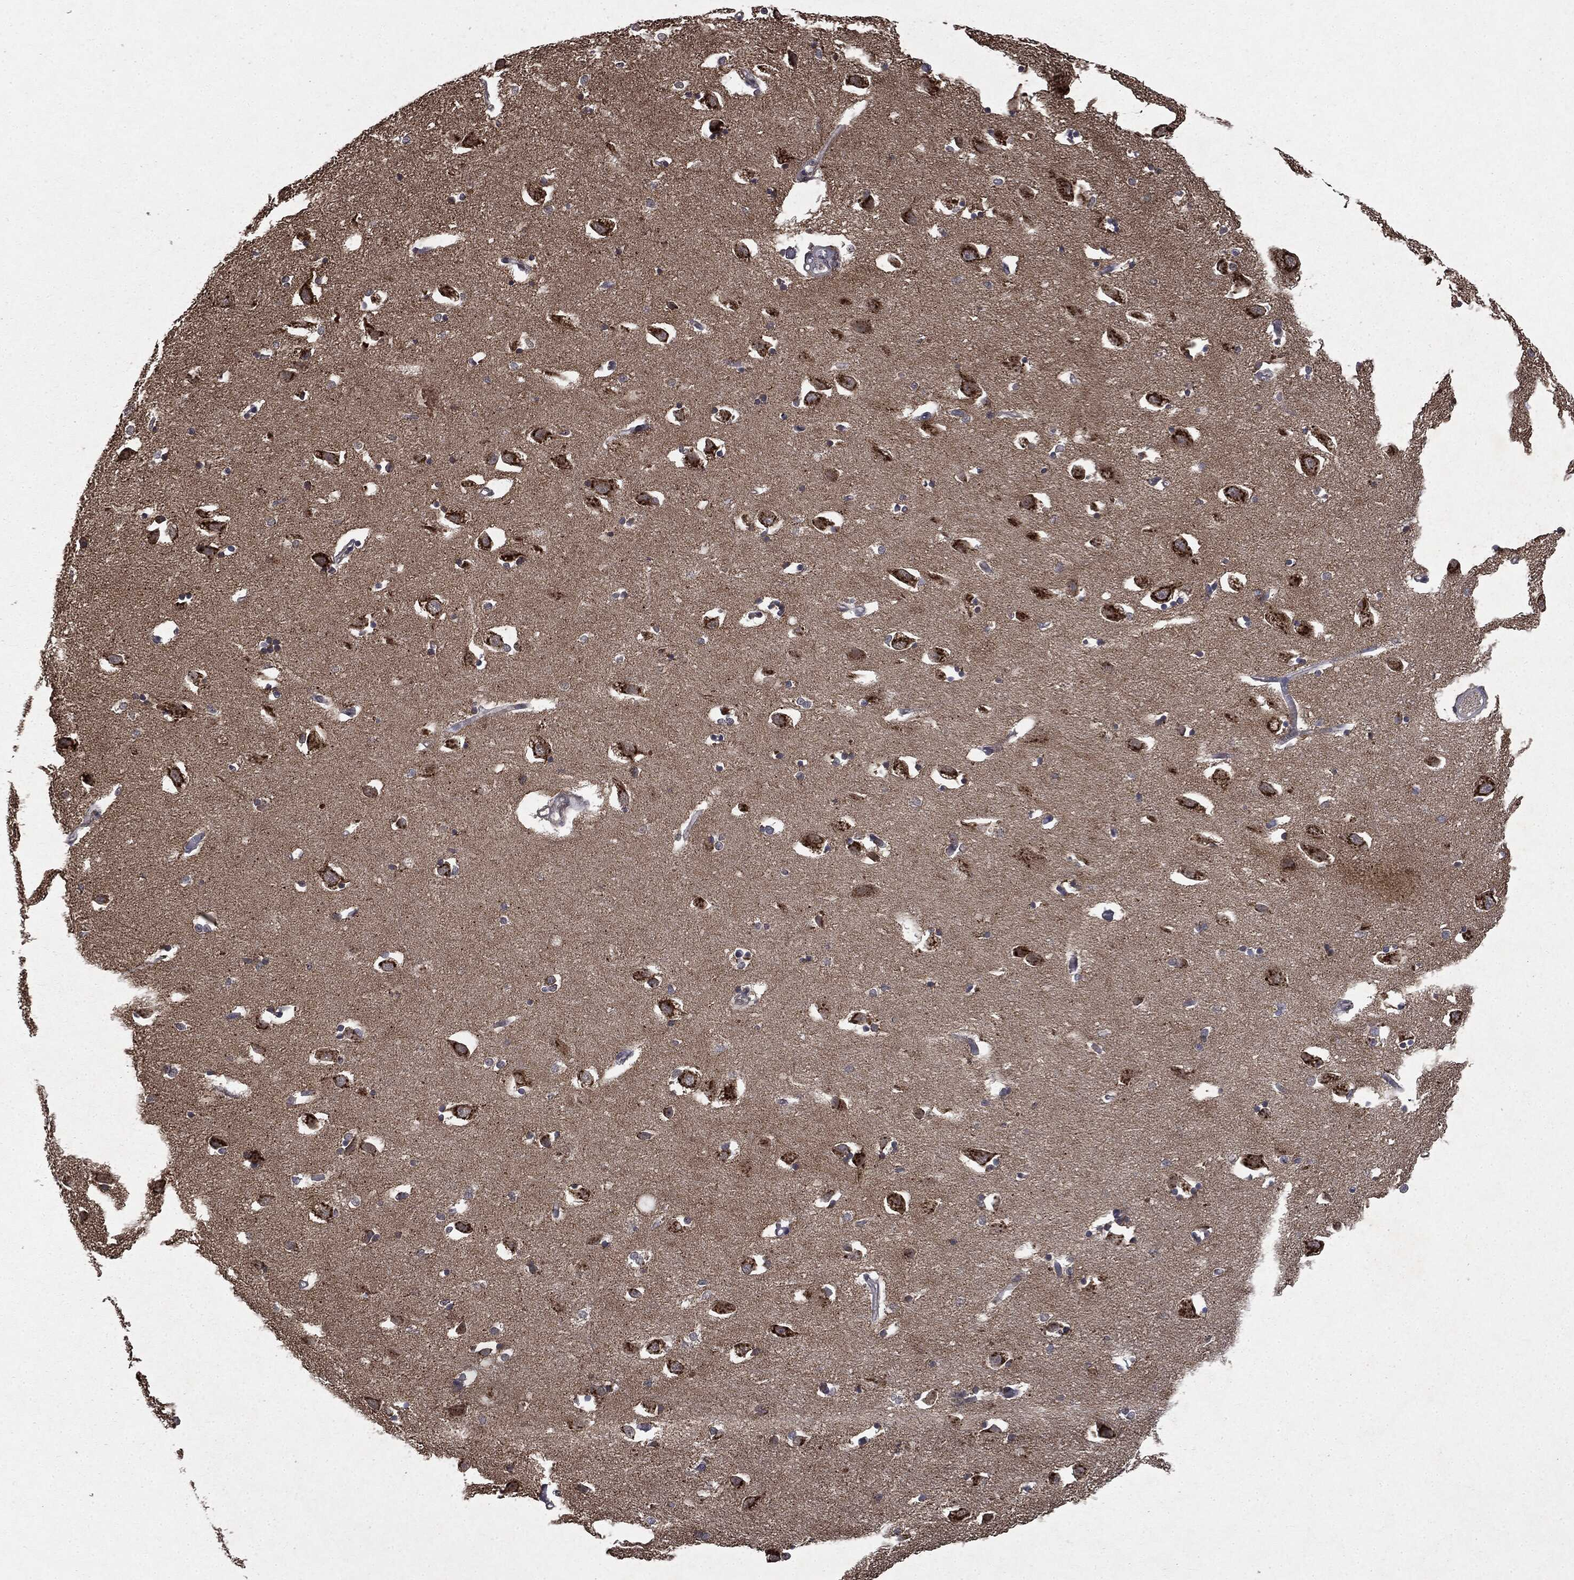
{"staining": {"intensity": "negative", "quantity": "none", "location": "none"}, "tissue": "hippocampus", "cell_type": "Glial cells", "image_type": "normal", "snomed": [{"axis": "morphology", "description": "Normal tissue, NOS"}, {"axis": "topography", "description": "Lateral ventricle wall"}, {"axis": "topography", "description": "Hippocampus"}], "caption": "This is an immunohistochemistry micrograph of benign human hippocampus. There is no staining in glial cells.", "gene": "PLPPR2", "patient": {"sex": "female", "age": 63}}